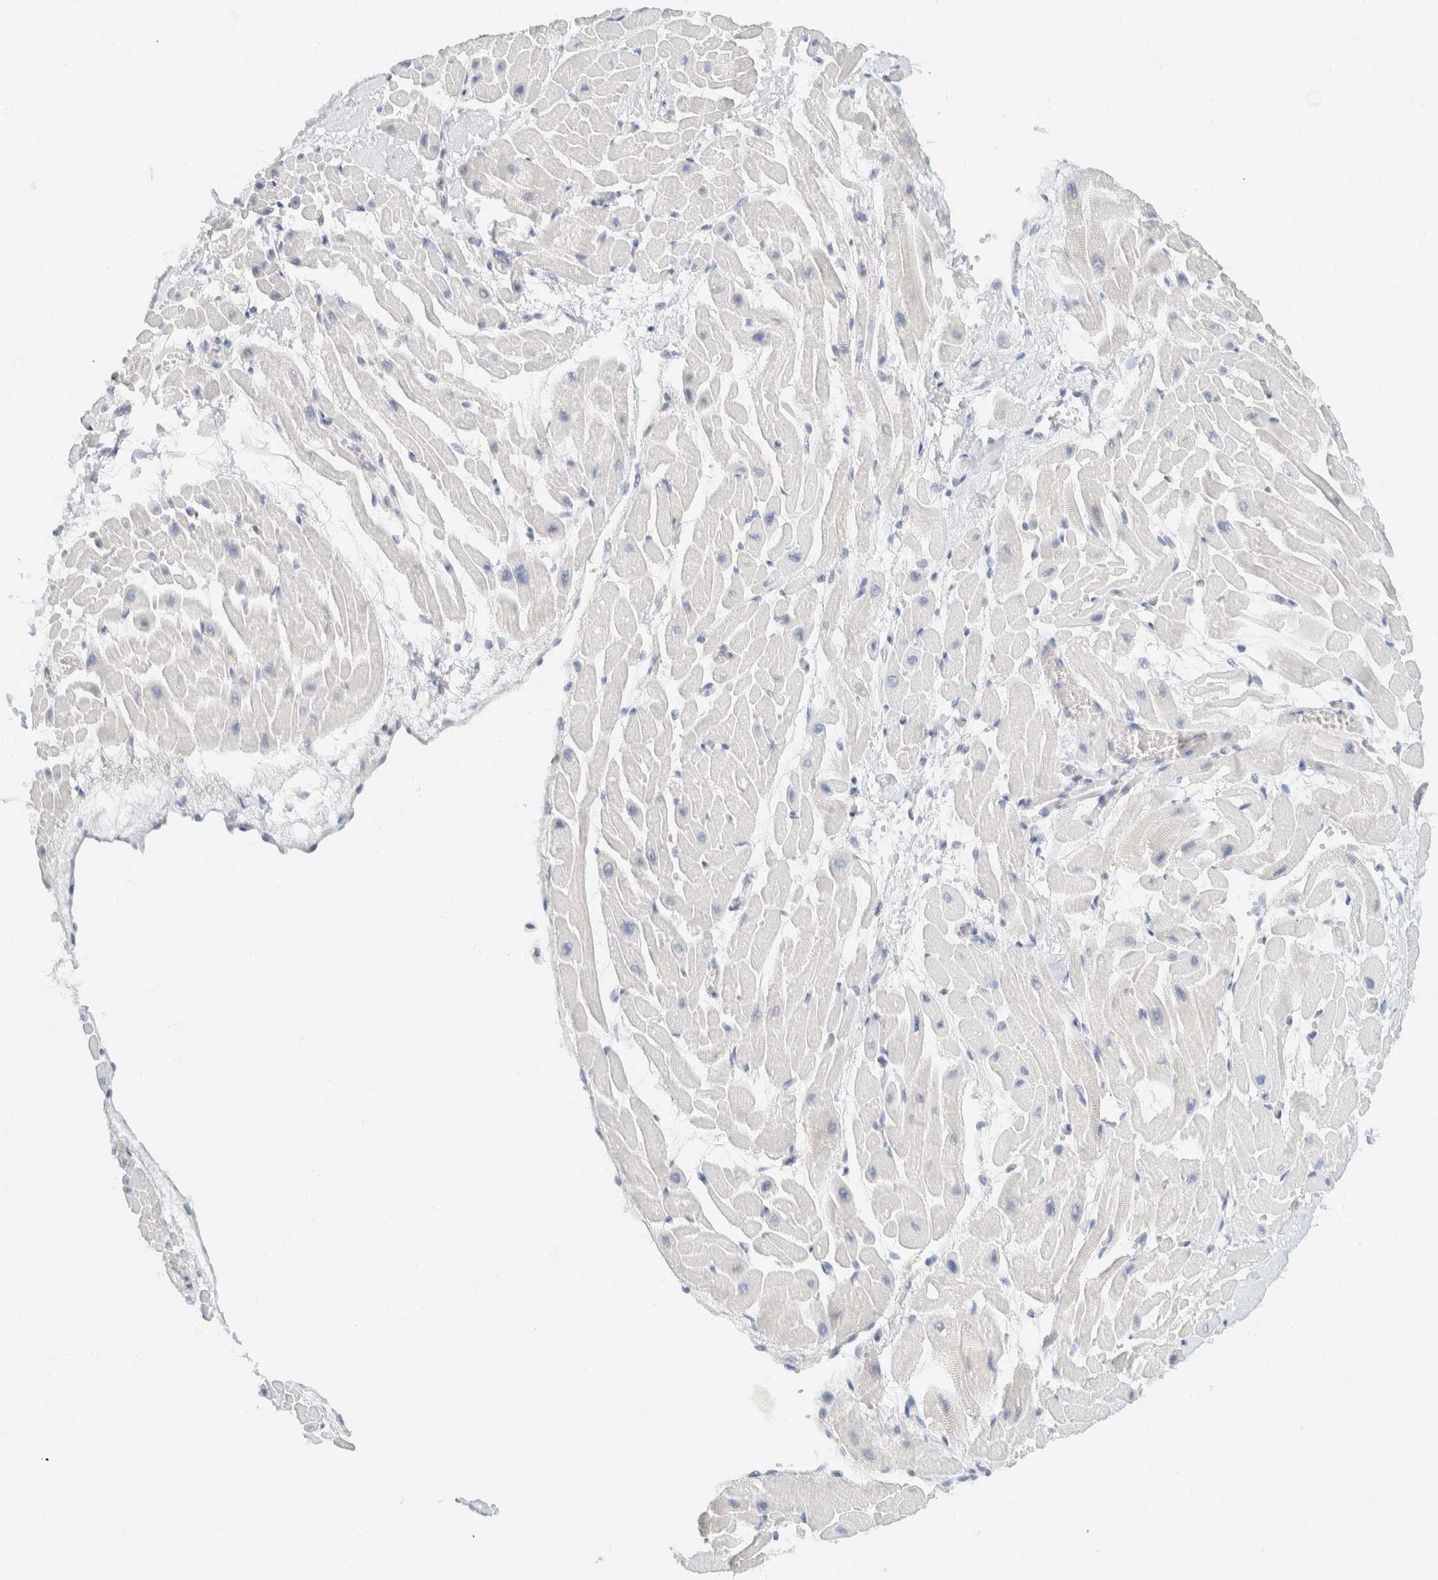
{"staining": {"intensity": "negative", "quantity": "none", "location": "none"}, "tissue": "heart muscle", "cell_type": "Cardiomyocytes", "image_type": "normal", "snomed": [{"axis": "morphology", "description": "Normal tissue, NOS"}, {"axis": "topography", "description": "Heart"}], "caption": "Immunohistochemistry (IHC) of normal human heart muscle shows no staining in cardiomyocytes. (DAB (3,3'-diaminobenzidine) immunohistochemistry (IHC), high magnification).", "gene": "SH3GLB2", "patient": {"sex": "male", "age": 45}}